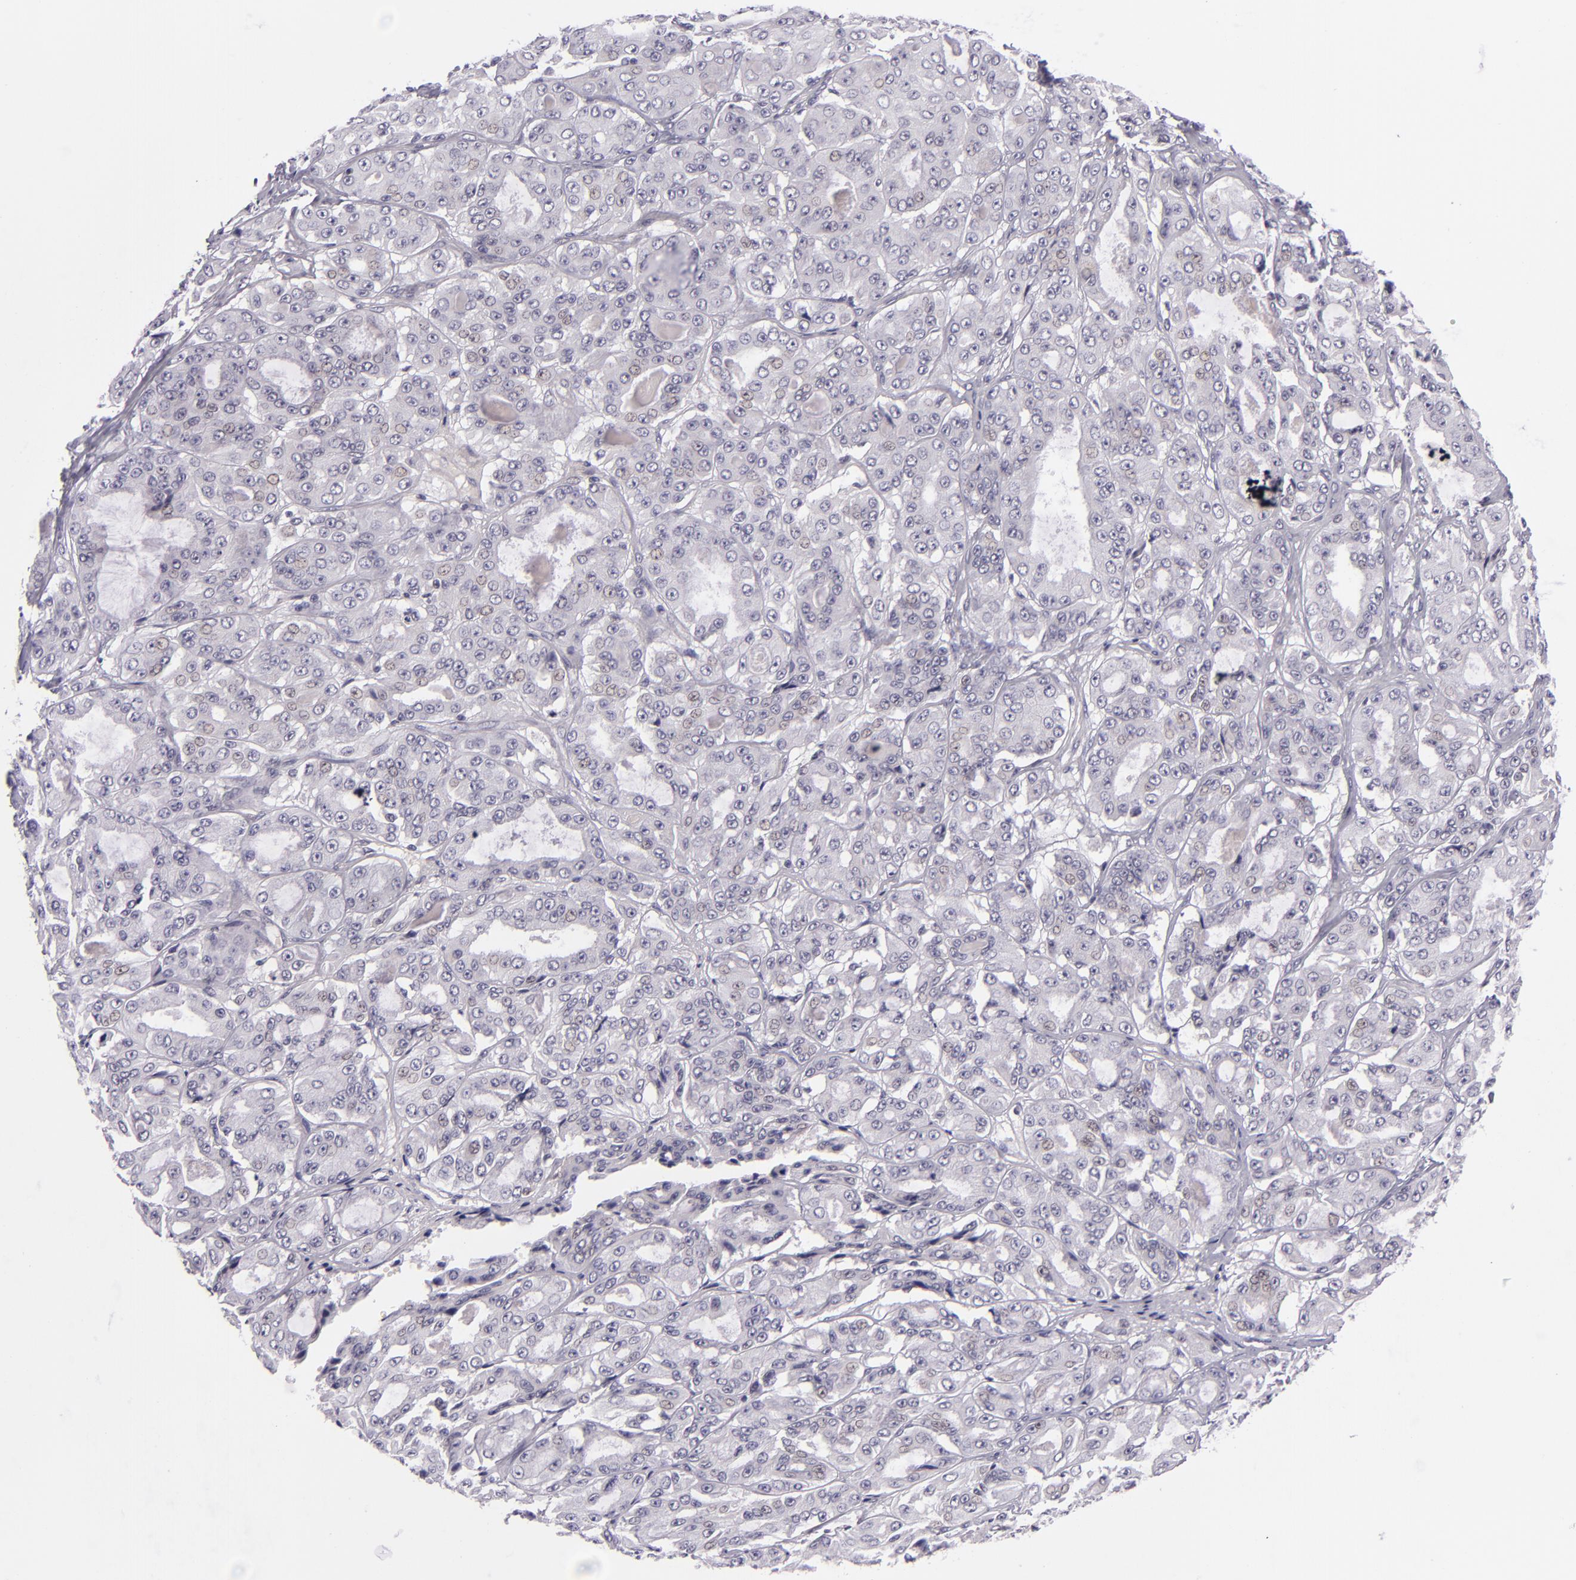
{"staining": {"intensity": "negative", "quantity": "none", "location": "none"}, "tissue": "ovarian cancer", "cell_type": "Tumor cells", "image_type": "cancer", "snomed": [{"axis": "morphology", "description": "Carcinoma, endometroid"}, {"axis": "topography", "description": "Ovary"}], "caption": "Photomicrograph shows no protein expression in tumor cells of ovarian cancer (endometroid carcinoma) tissue.", "gene": "BCL3", "patient": {"sex": "female", "age": 61}}